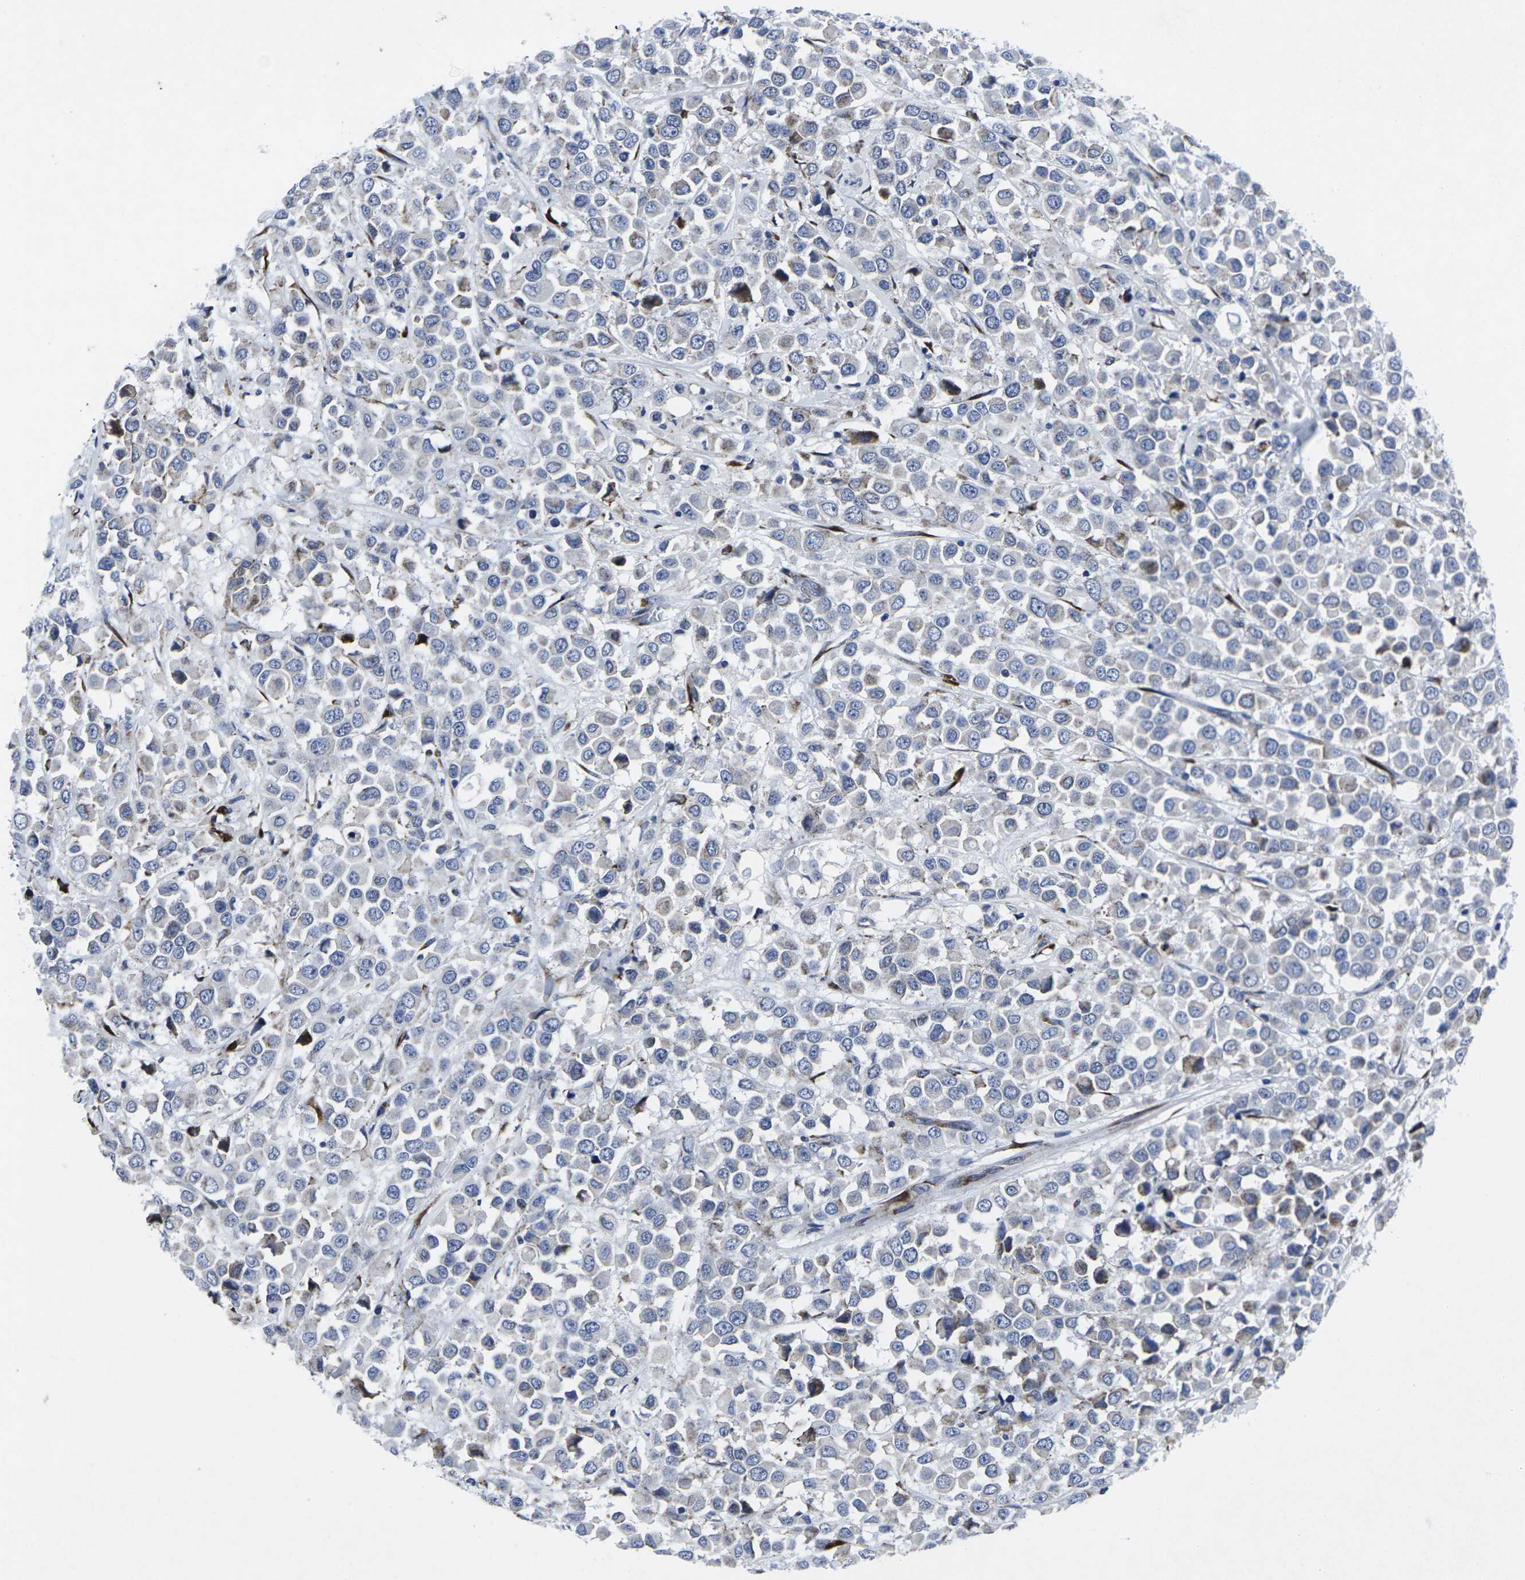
{"staining": {"intensity": "moderate", "quantity": "<25%", "location": "cytoplasmic/membranous"}, "tissue": "breast cancer", "cell_type": "Tumor cells", "image_type": "cancer", "snomed": [{"axis": "morphology", "description": "Duct carcinoma"}, {"axis": "topography", "description": "Breast"}], "caption": "The photomicrograph exhibits a brown stain indicating the presence of a protein in the cytoplasmic/membranous of tumor cells in breast infiltrating ductal carcinoma. The staining is performed using DAB (3,3'-diaminobenzidine) brown chromogen to label protein expression. The nuclei are counter-stained blue using hematoxylin.", "gene": "RPN1", "patient": {"sex": "female", "age": 61}}